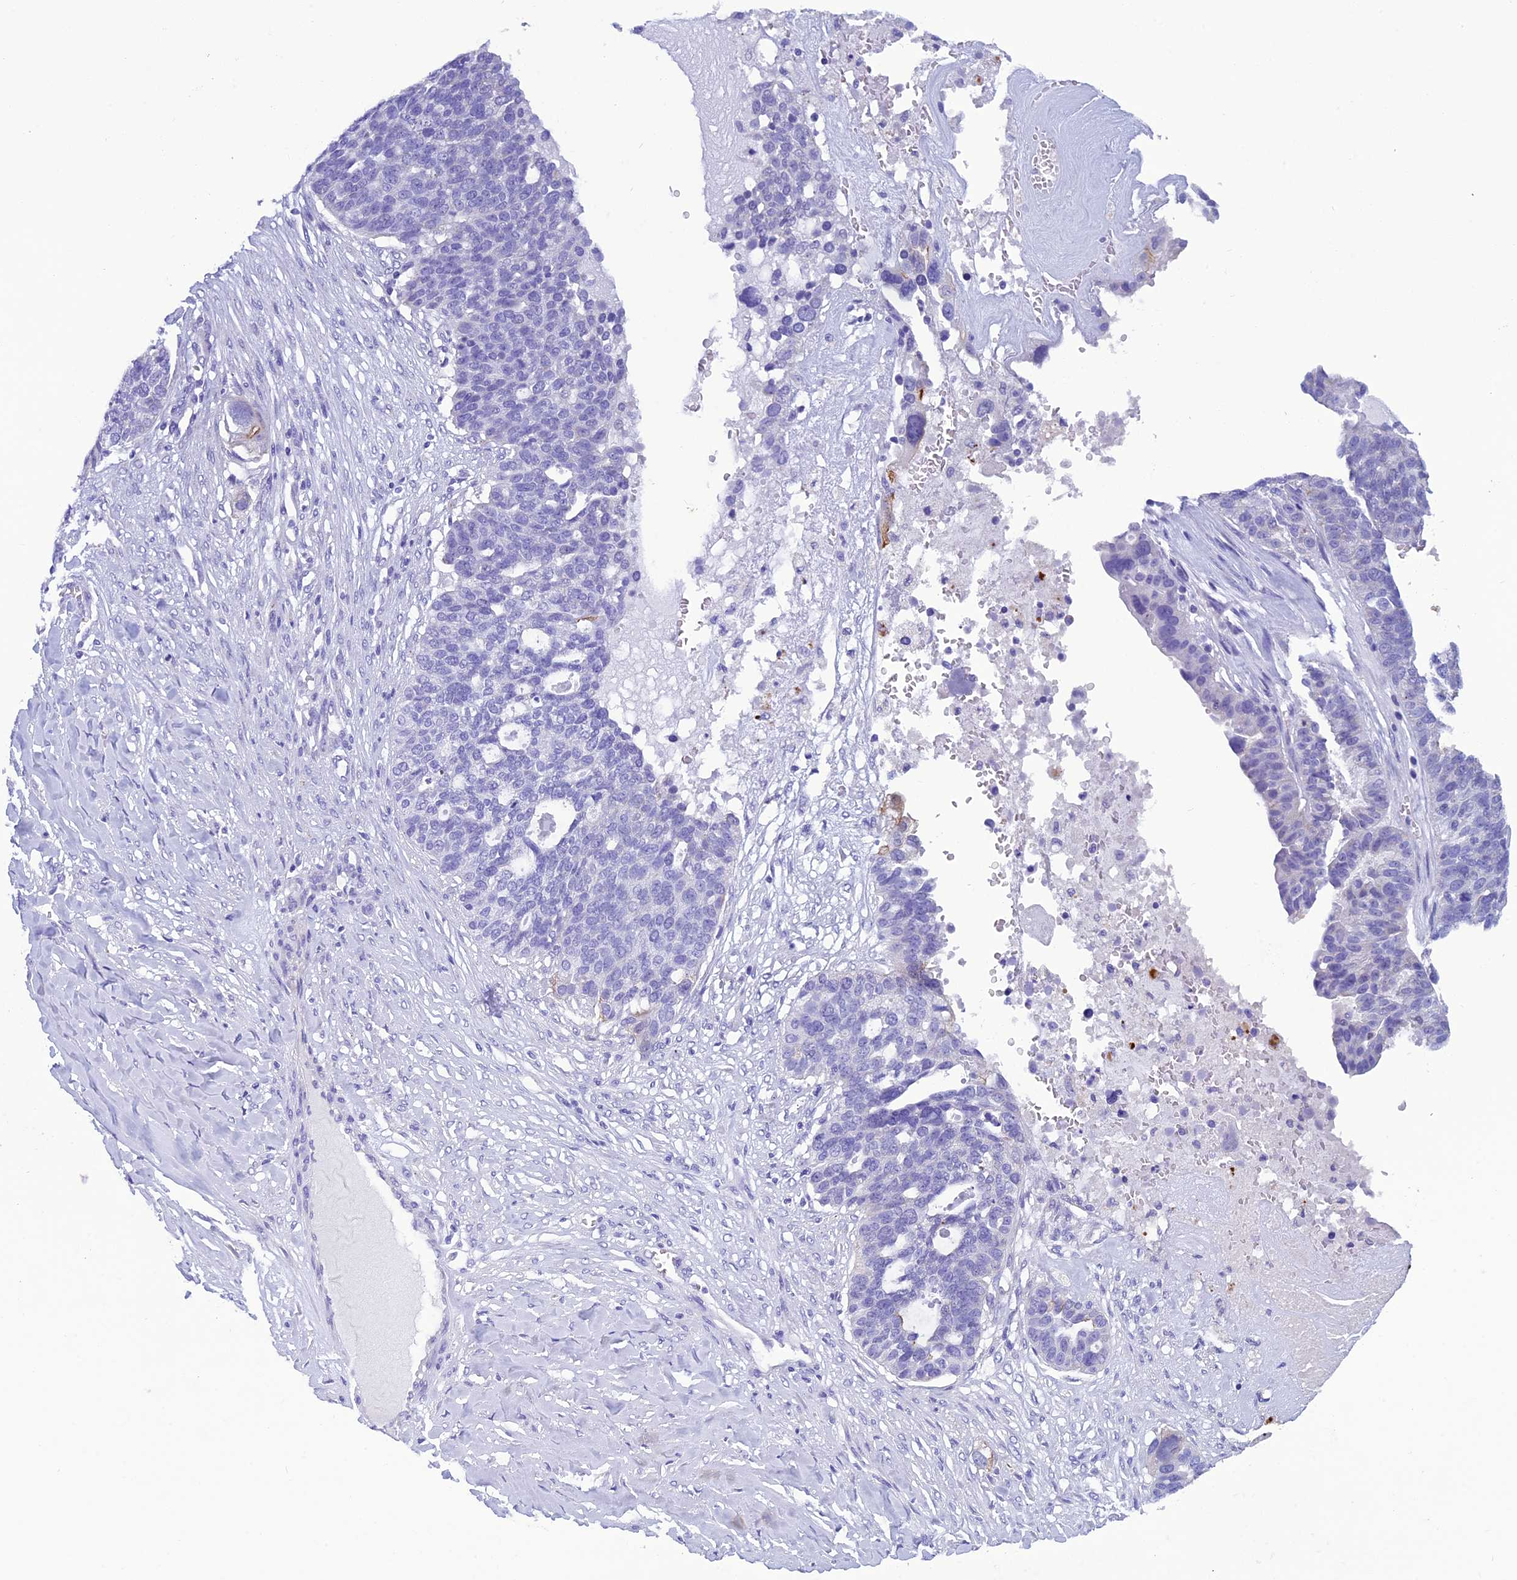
{"staining": {"intensity": "negative", "quantity": "none", "location": "none"}, "tissue": "ovarian cancer", "cell_type": "Tumor cells", "image_type": "cancer", "snomed": [{"axis": "morphology", "description": "Cystadenocarcinoma, serous, NOS"}, {"axis": "topography", "description": "Ovary"}], "caption": "Ovarian cancer stained for a protein using immunohistochemistry (IHC) shows no expression tumor cells.", "gene": "SCEL", "patient": {"sex": "female", "age": 59}}